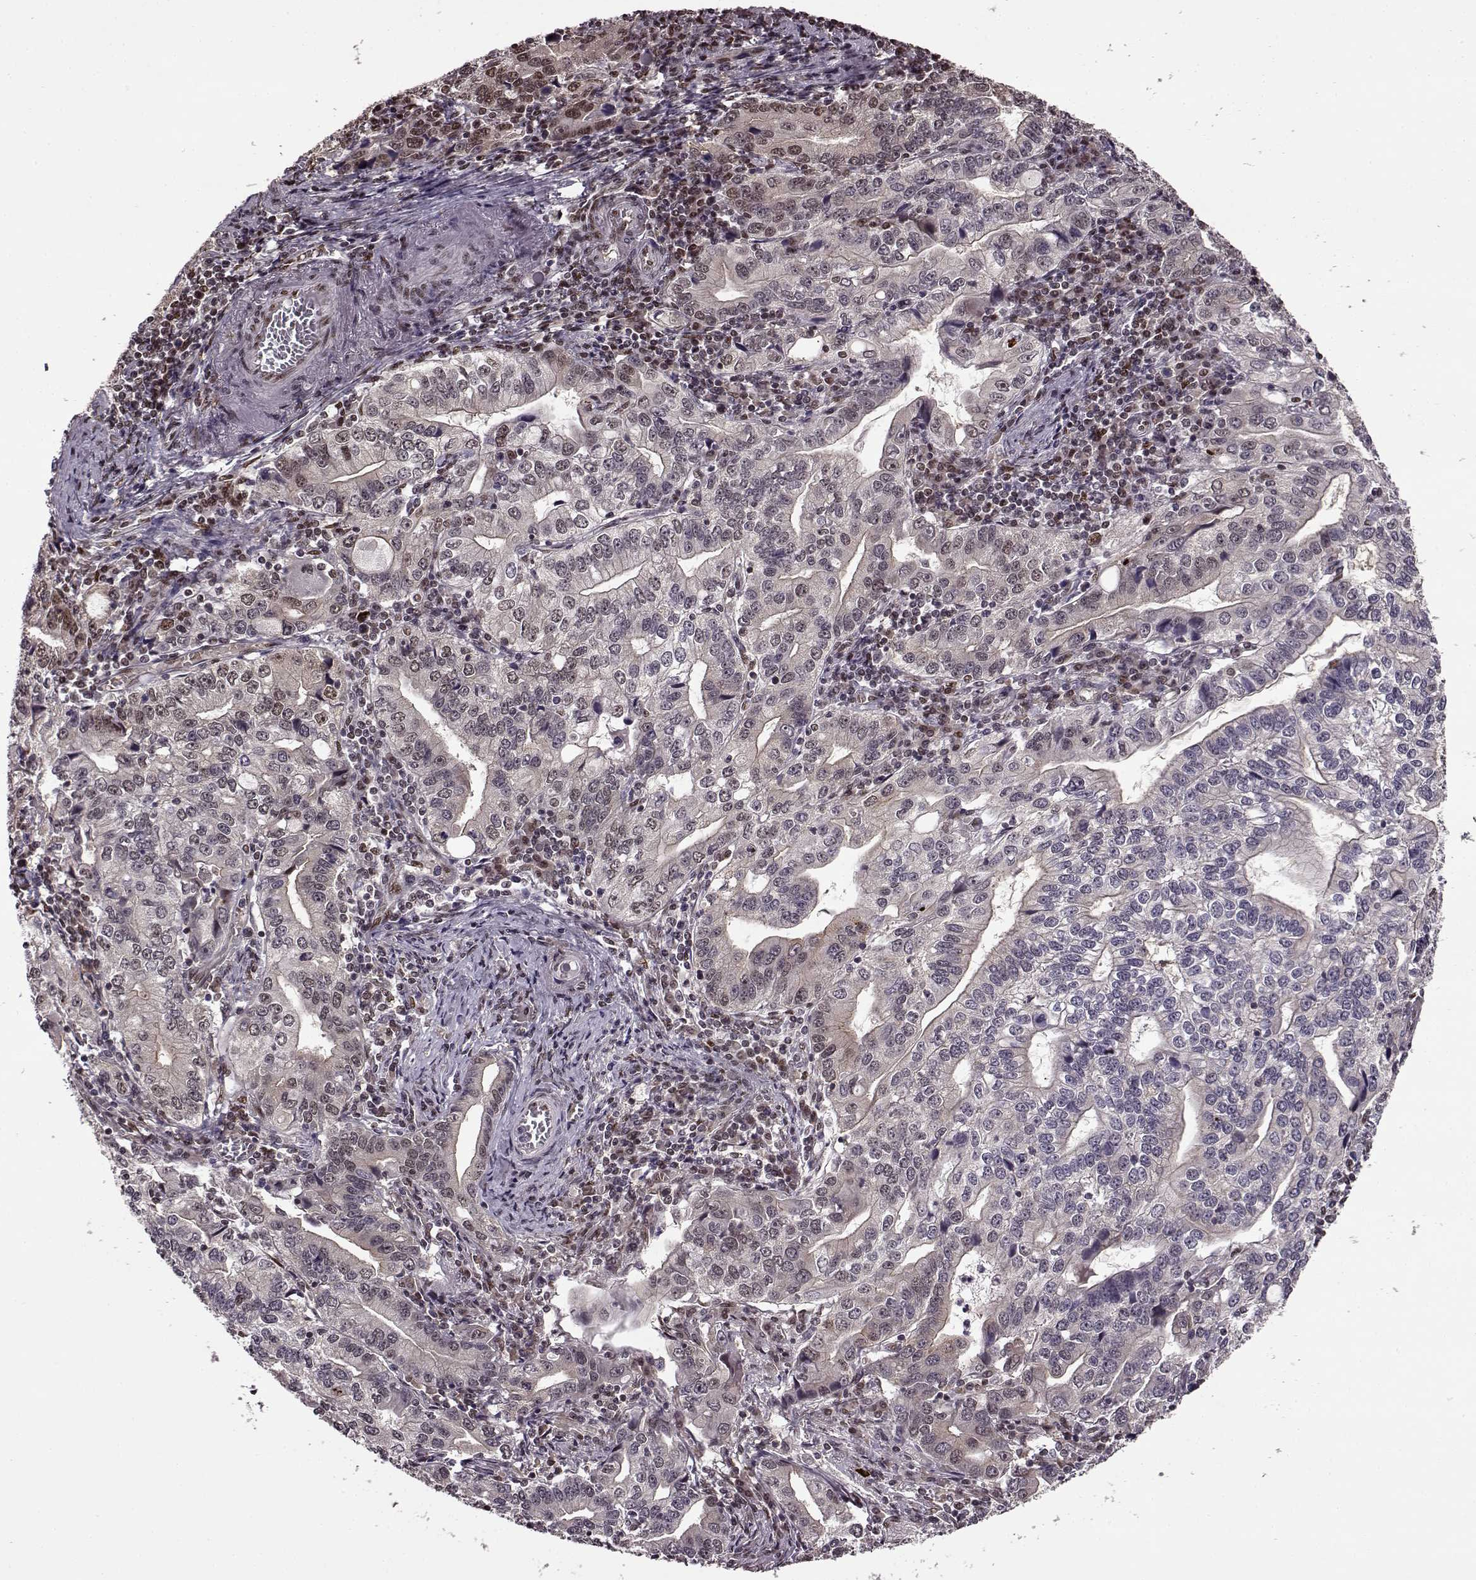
{"staining": {"intensity": "moderate", "quantity": "25%-75%", "location": "nuclear"}, "tissue": "stomach cancer", "cell_type": "Tumor cells", "image_type": "cancer", "snomed": [{"axis": "morphology", "description": "Adenocarcinoma, NOS"}, {"axis": "topography", "description": "Stomach, lower"}], "caption": "This image shows immunohistochemistry staining of human stomach cancer, with medium moderate nuclear expression in approximately 25%-75% of tumor cells.", "gene": "FTO", "patient": {"sex": "female", "age": 72}}